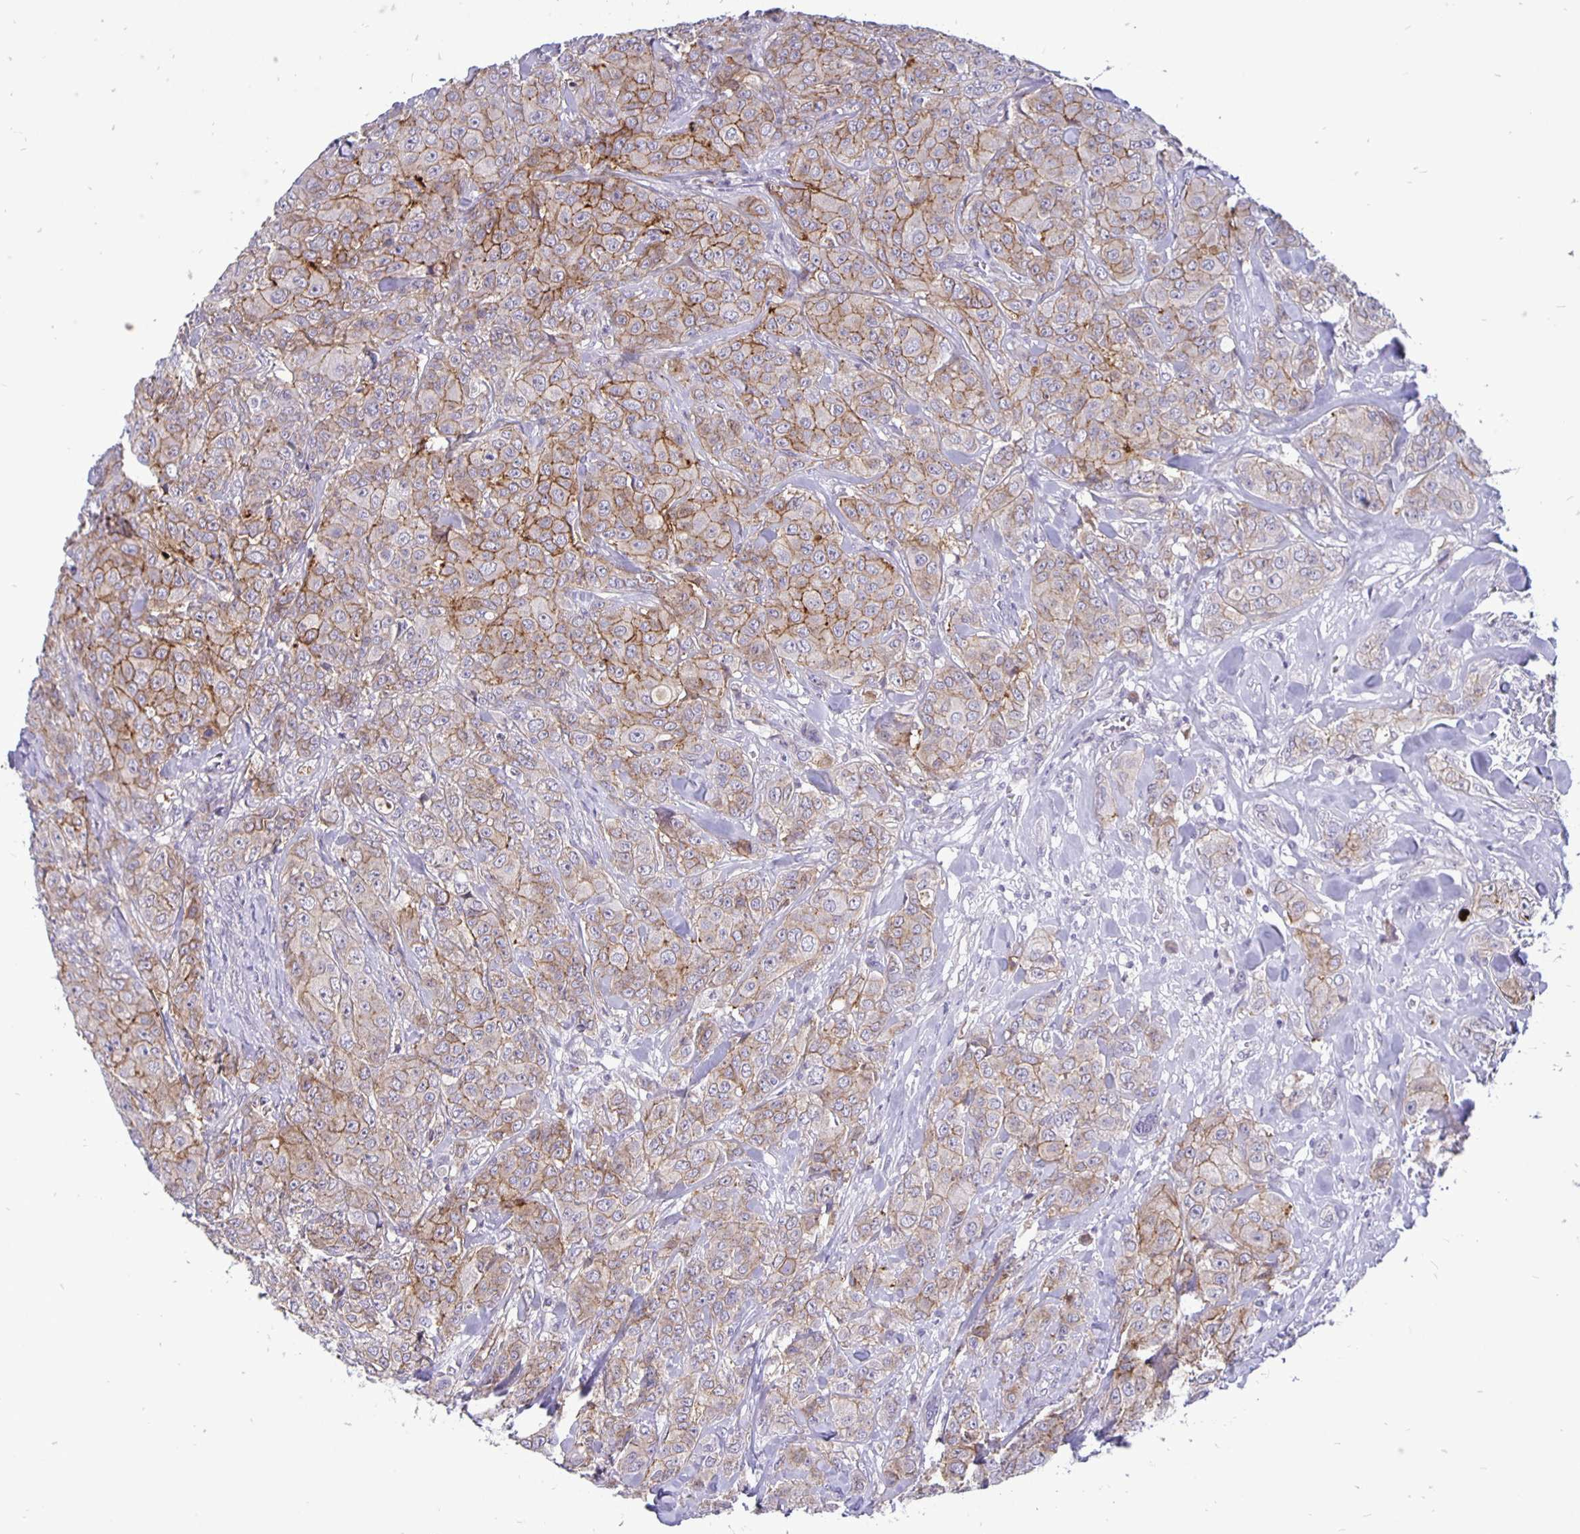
{"staining": {"intensity": "weak", "quantity": "25%-75%", "location": "cytoplasmic/membranous"}, "tissue": "breast cancer", "cell_type": "Tumor cells", "image_type": "cancer", "snomed": [{"axis": "morphology", "description": "Normal tissue, NOS"}, {"axis": "morphology", "description": "Duct carcinoma"}, {"axis": "topography", "description": "Breast"}], "caption": "There is low levels of weak cytoplasmic/membranous staining in tumor cells of breast infiltrating ductal carcinoma, as demonstrated by immunohistochemical staining (brown color).", "gene": "ERBB2", "patient": {"sex": "female", "age": 43}}